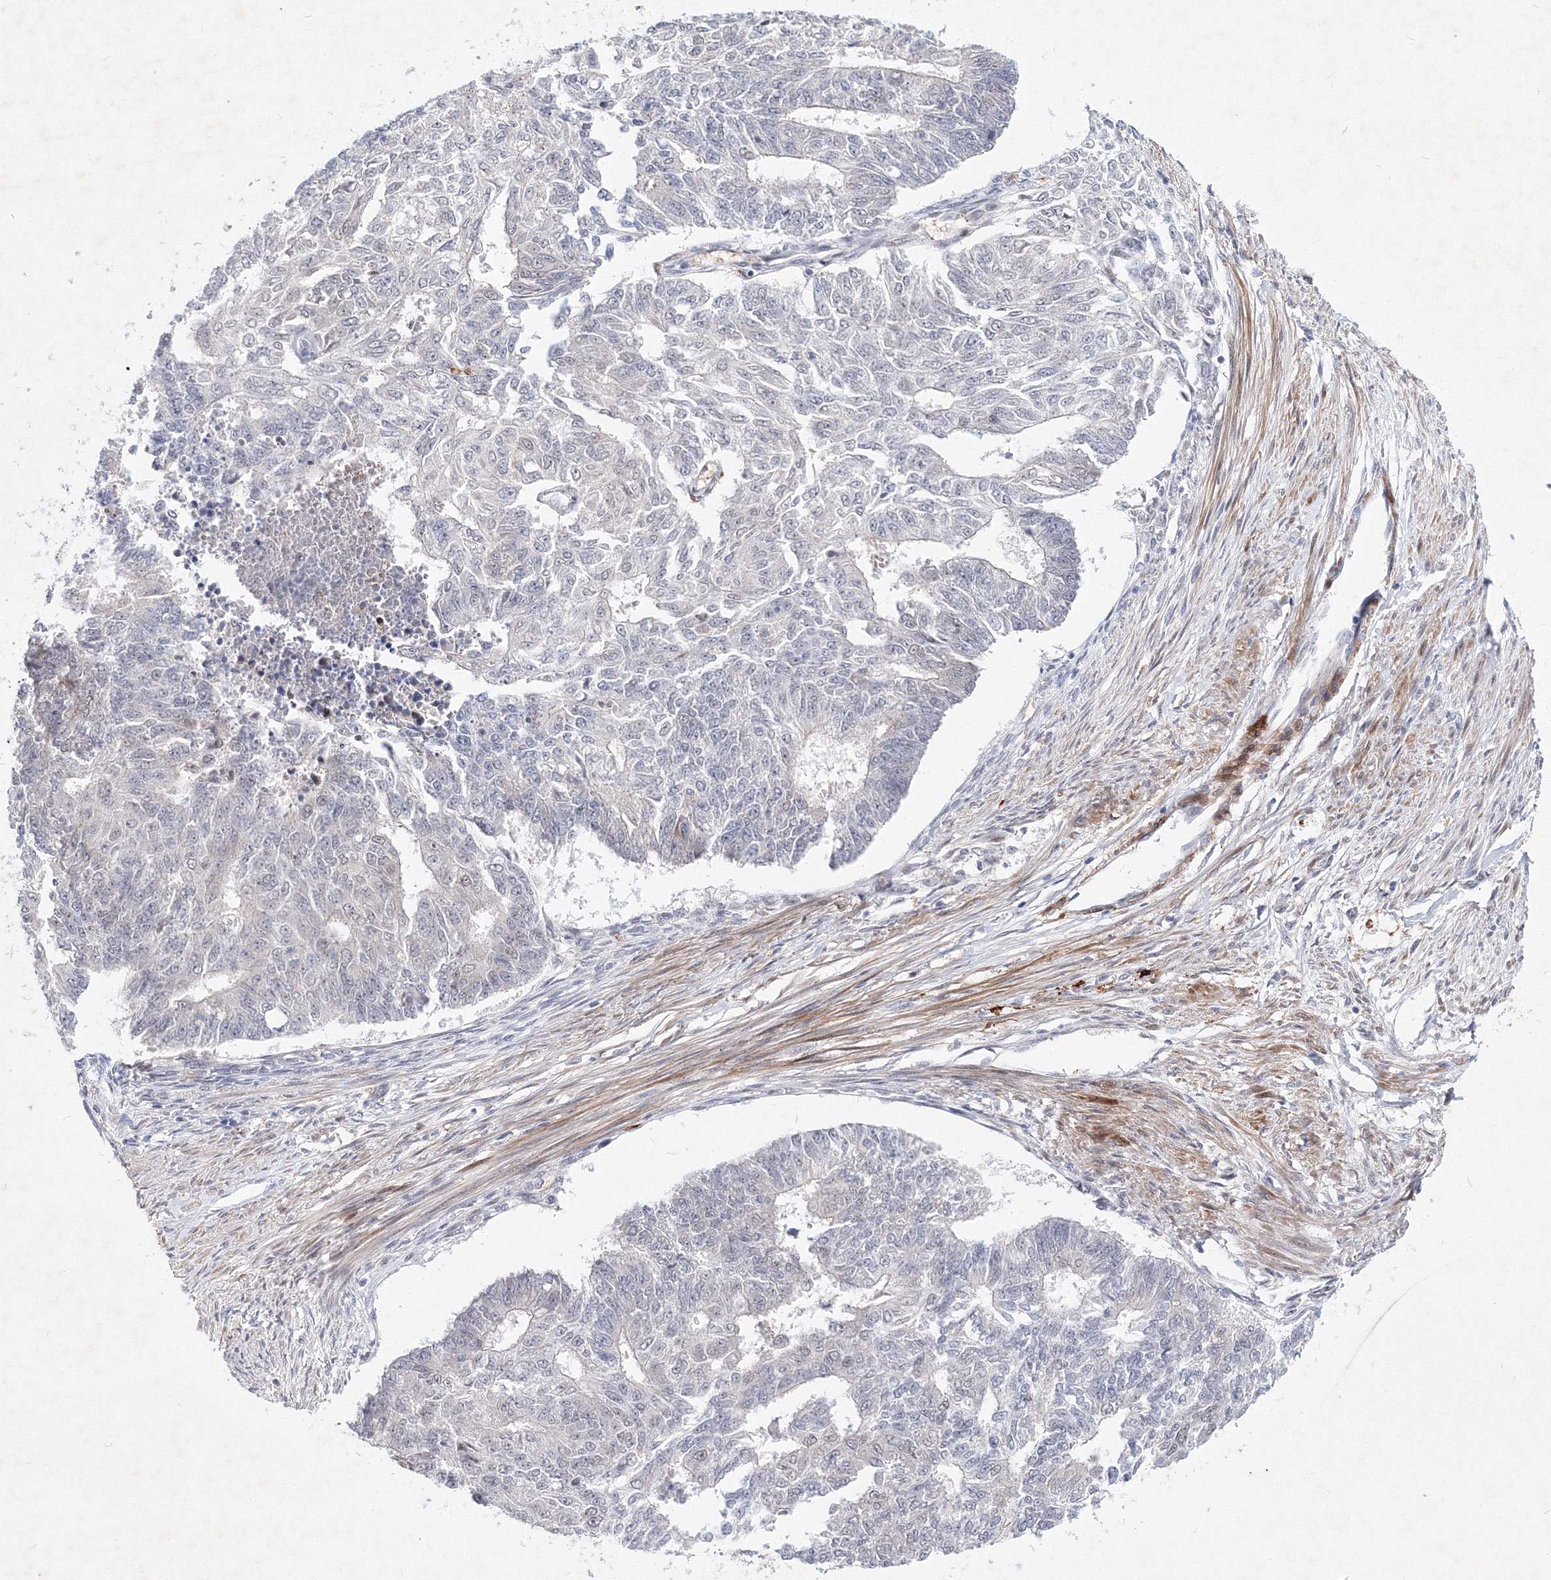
{"staining": {"intensity": "negative", "quantity": "none", "location": "none"}, "tissue": "endometrial cancer", "cell_type": "Tumor cells", "image_type": "cancer", "snomed": [{"axis": "morphology", "description": "Adenocarcinoma, NOS"}, {"axis": "topography", "description": "Endometrium"}], "caption": "IHC of endometrial adenocarcinoma shows no expression in tumor cells.", "gene": "C11orf52", "patient": {"sex": "female", "age": 32}}